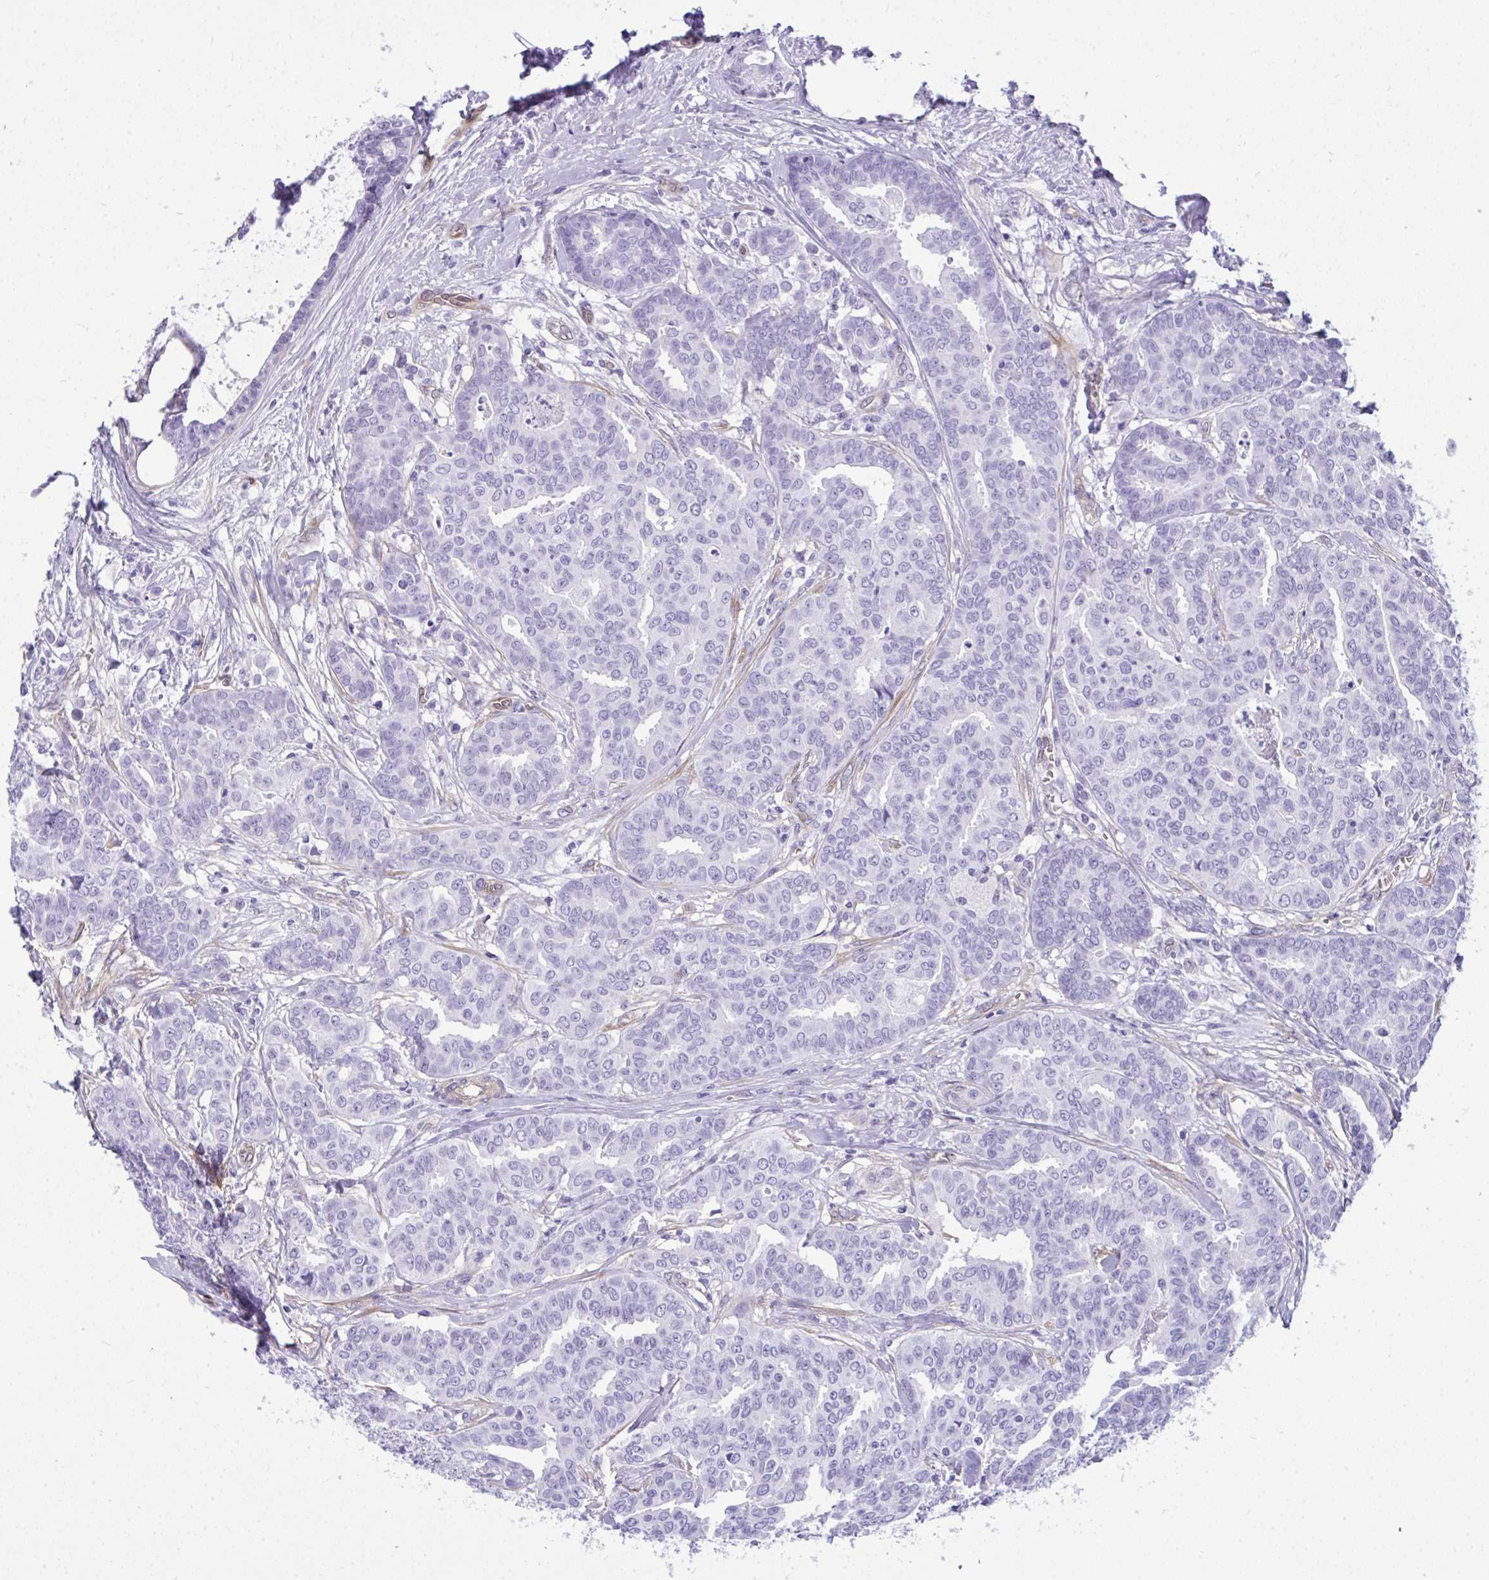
{"staining": {"intensity": "negative", "quantity": "none", "location": "none"}, "tissue": "breast cancer", "cell_type": "Tumor cells", "image_type": "cancer", "snomed": [{"axis": "morphology", "description": "Duct carcinoma"}, {"axis": "topography", "description": "Breast"}], "caption": "This is a micrograph of IHC staining of breast cancer (invasive ductal carcinoma), which shows no staining in tumor cells. (IHC, brightfield microscopy, high magnification).", "gene": "LIMS2", "patient": {"sex": "female", "age": 45}}